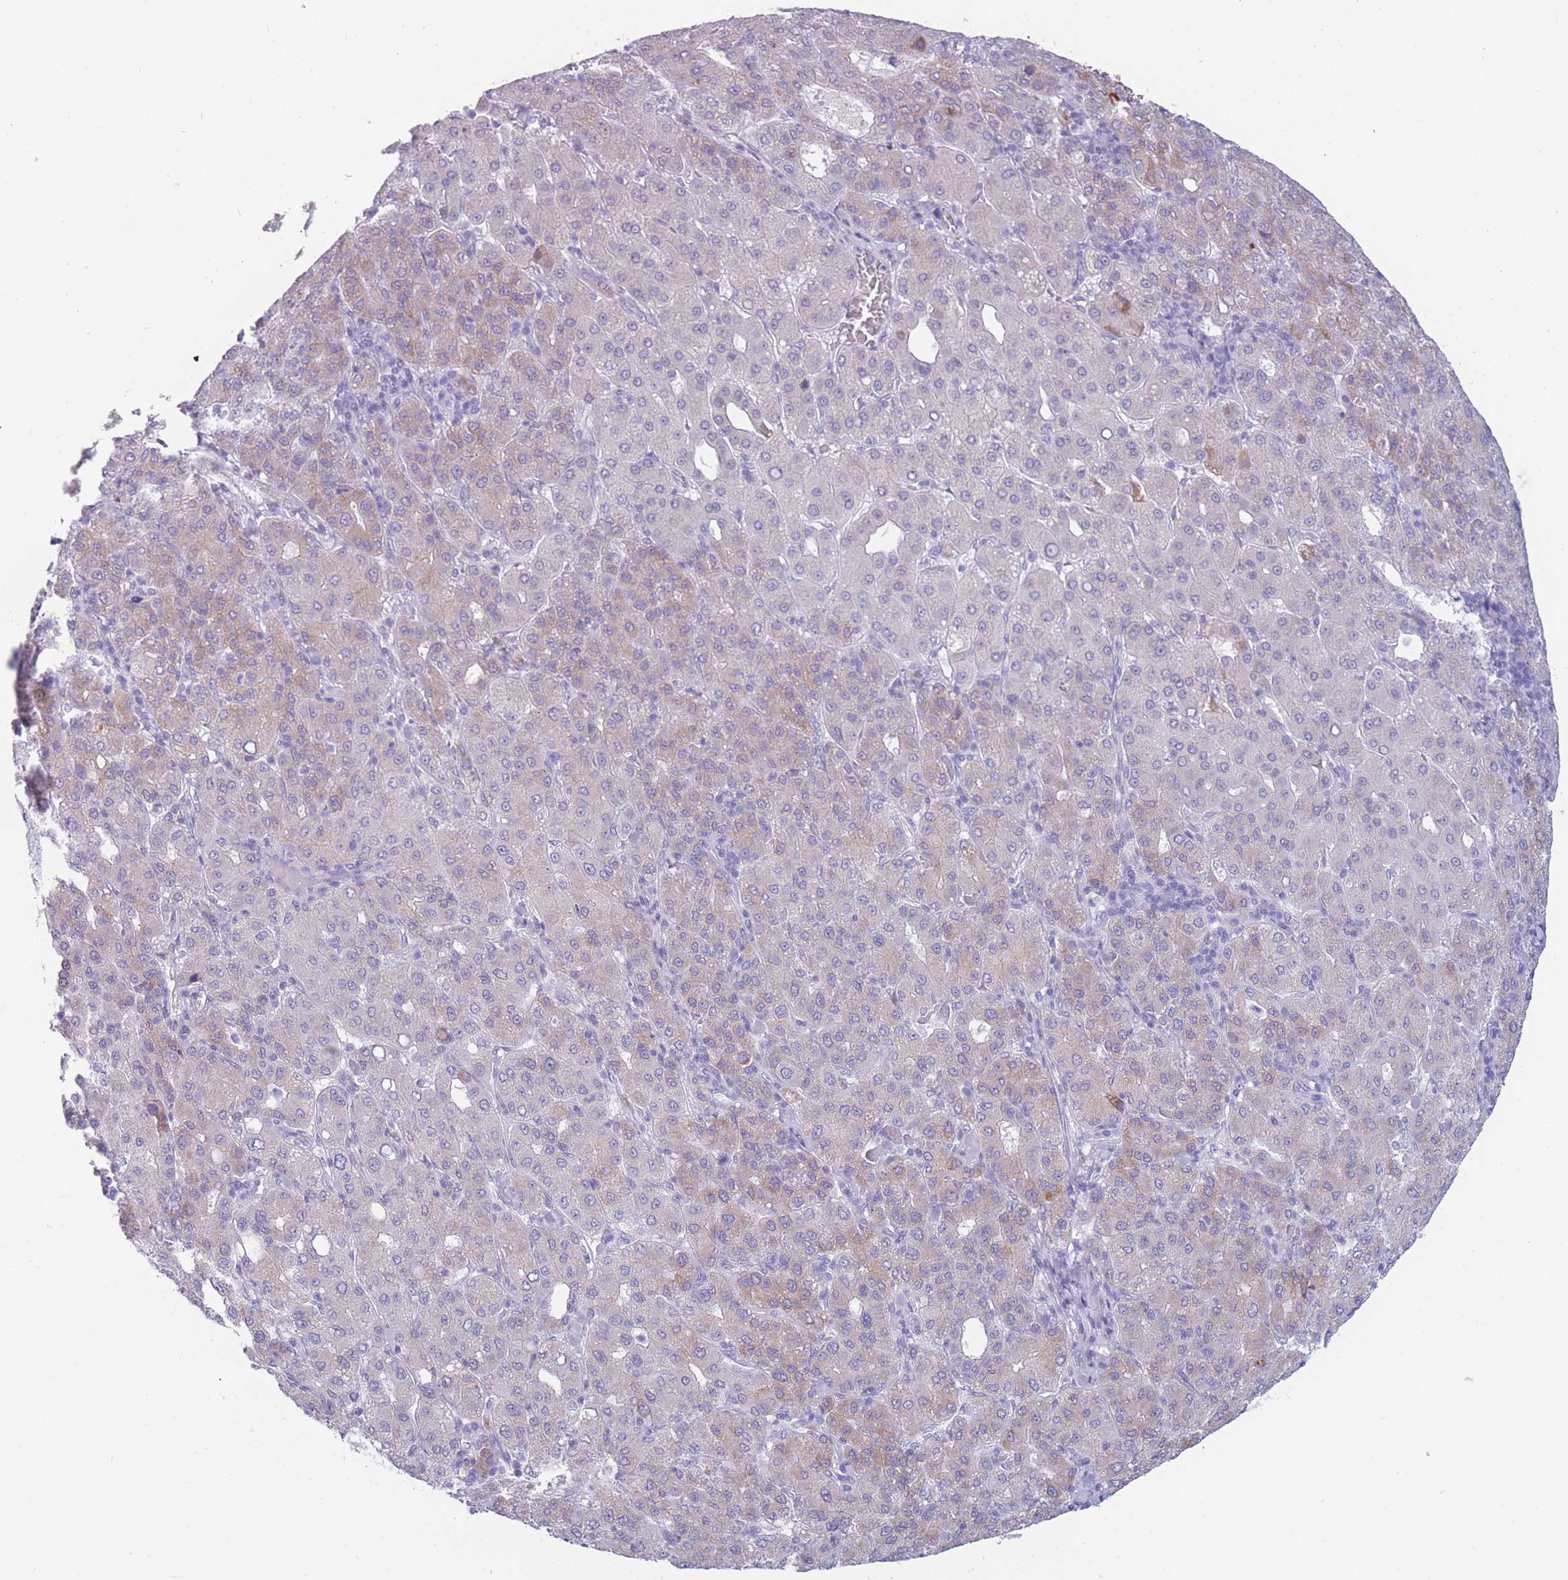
{"staining": {"intensity": "weak", "quantity": "<25%", "location": "cytoplasmic/membranous"}, "tissue": "liver cancer", "cell_type": "Tumor cells", "image_type": "cancer", "snomed": [{"axis": "morphology", "description": "Carcinoma, Hepatocellular, NOS"}, {"axis": "topography", "description": "Liver"}], "caption": "Immunohistochemistry (IHC) of liver cancer (hepatocellular carcinoma) displays no positivity in tumor cells. Nuclei are stained in blue.", "gene": "COL27A1", "patient": {"sex": "male", "age": 65}}